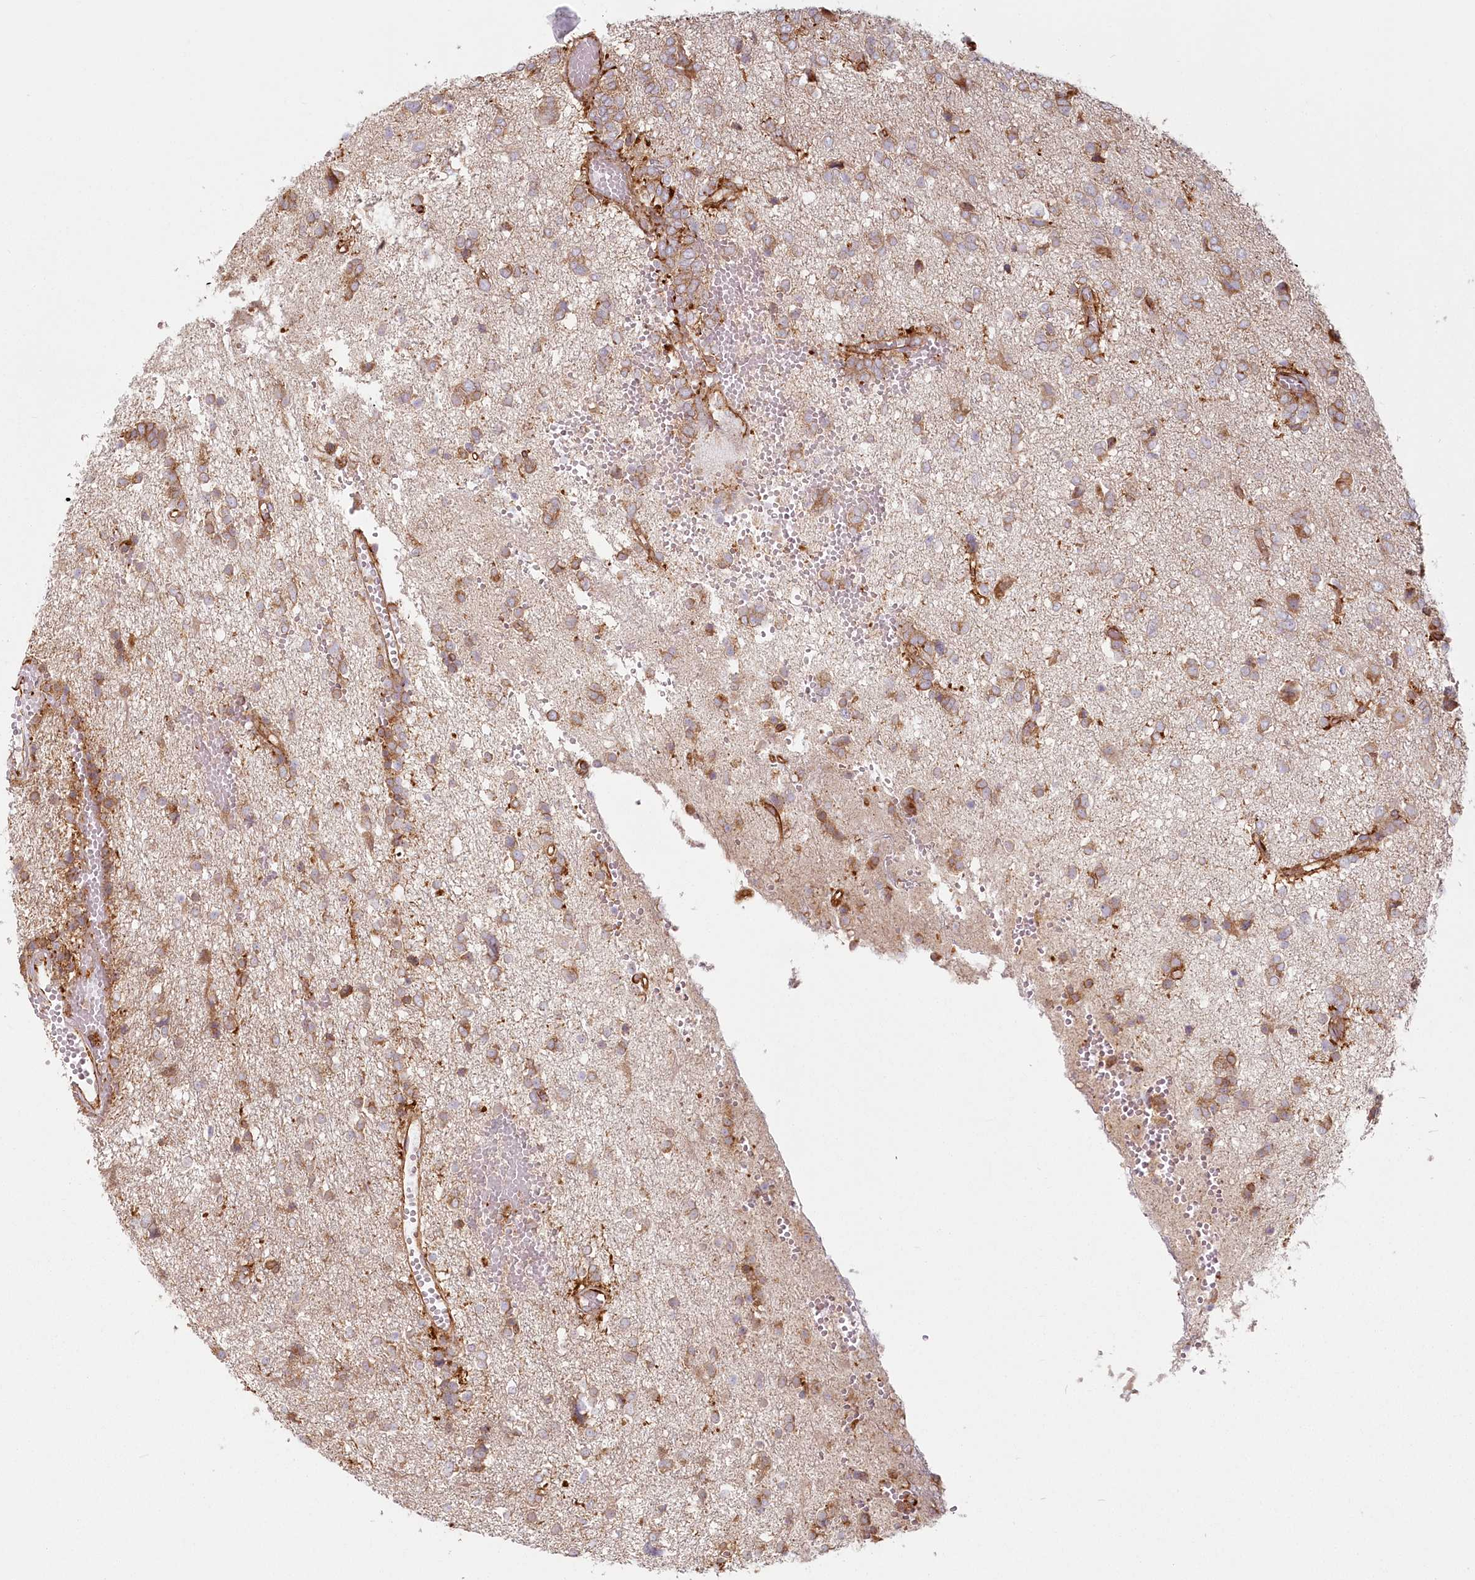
{"staining": {"intensity": "moderate", "quantity": ">75%", "location": "cytoplasmic/membranous"}, "tissue": "glioma", "cell_type": "Tumor cells", "image_type": "cancer", "snomed": [{"axis": "morphology", "description": "Glioma, malignant, High grade"}, {"axis": "topography", "description": "Brain"}], "caption": "An image of human high-grade glioma (malignant) stained for a protein shows moderate cytoplasmic/membranous brown staining in tumor cells. The protein of interest is shown in brown color, while the nuclei are stained blue.", "gene": "HARS2", "patient": {"sex": "female", "age": 59}}